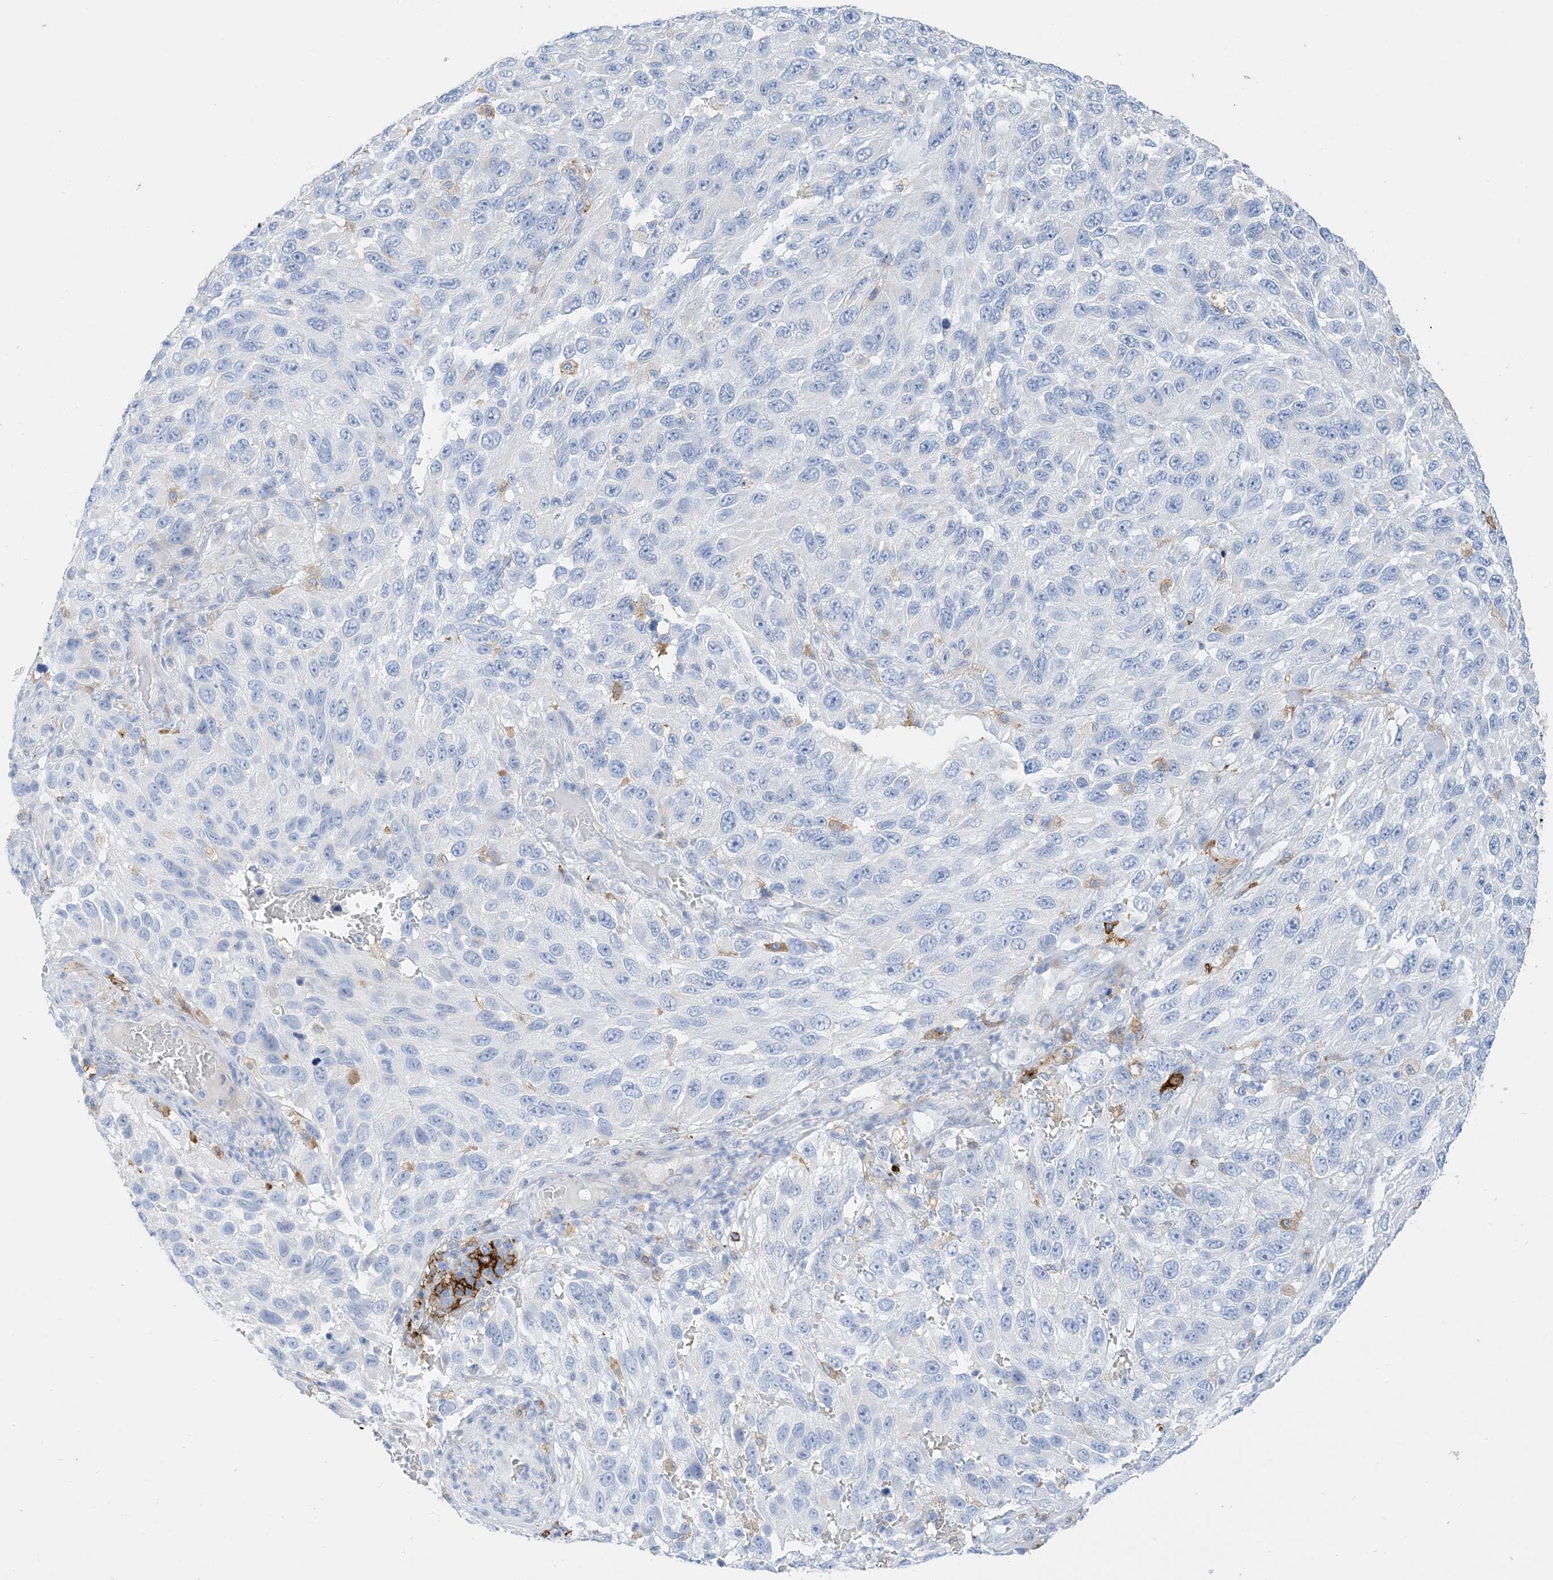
{"staining": {"intensity": "negative", "quantity": "none", "location": "none"}, "tissue": "melanoma", "cell_type": "Tumor cells", "image_type": "cancer", "snomed": [{"axis": "morphology", "description": "Malignant melanoma, NOS"}, {"axis": "topography", "description": "Skin"}], "caption": "Photomicrograph shows no protein staining in tumor cells of malignant melanoma tissue.", "gene": "DPH3", "patient": {"sex": "female", "age": 96}}